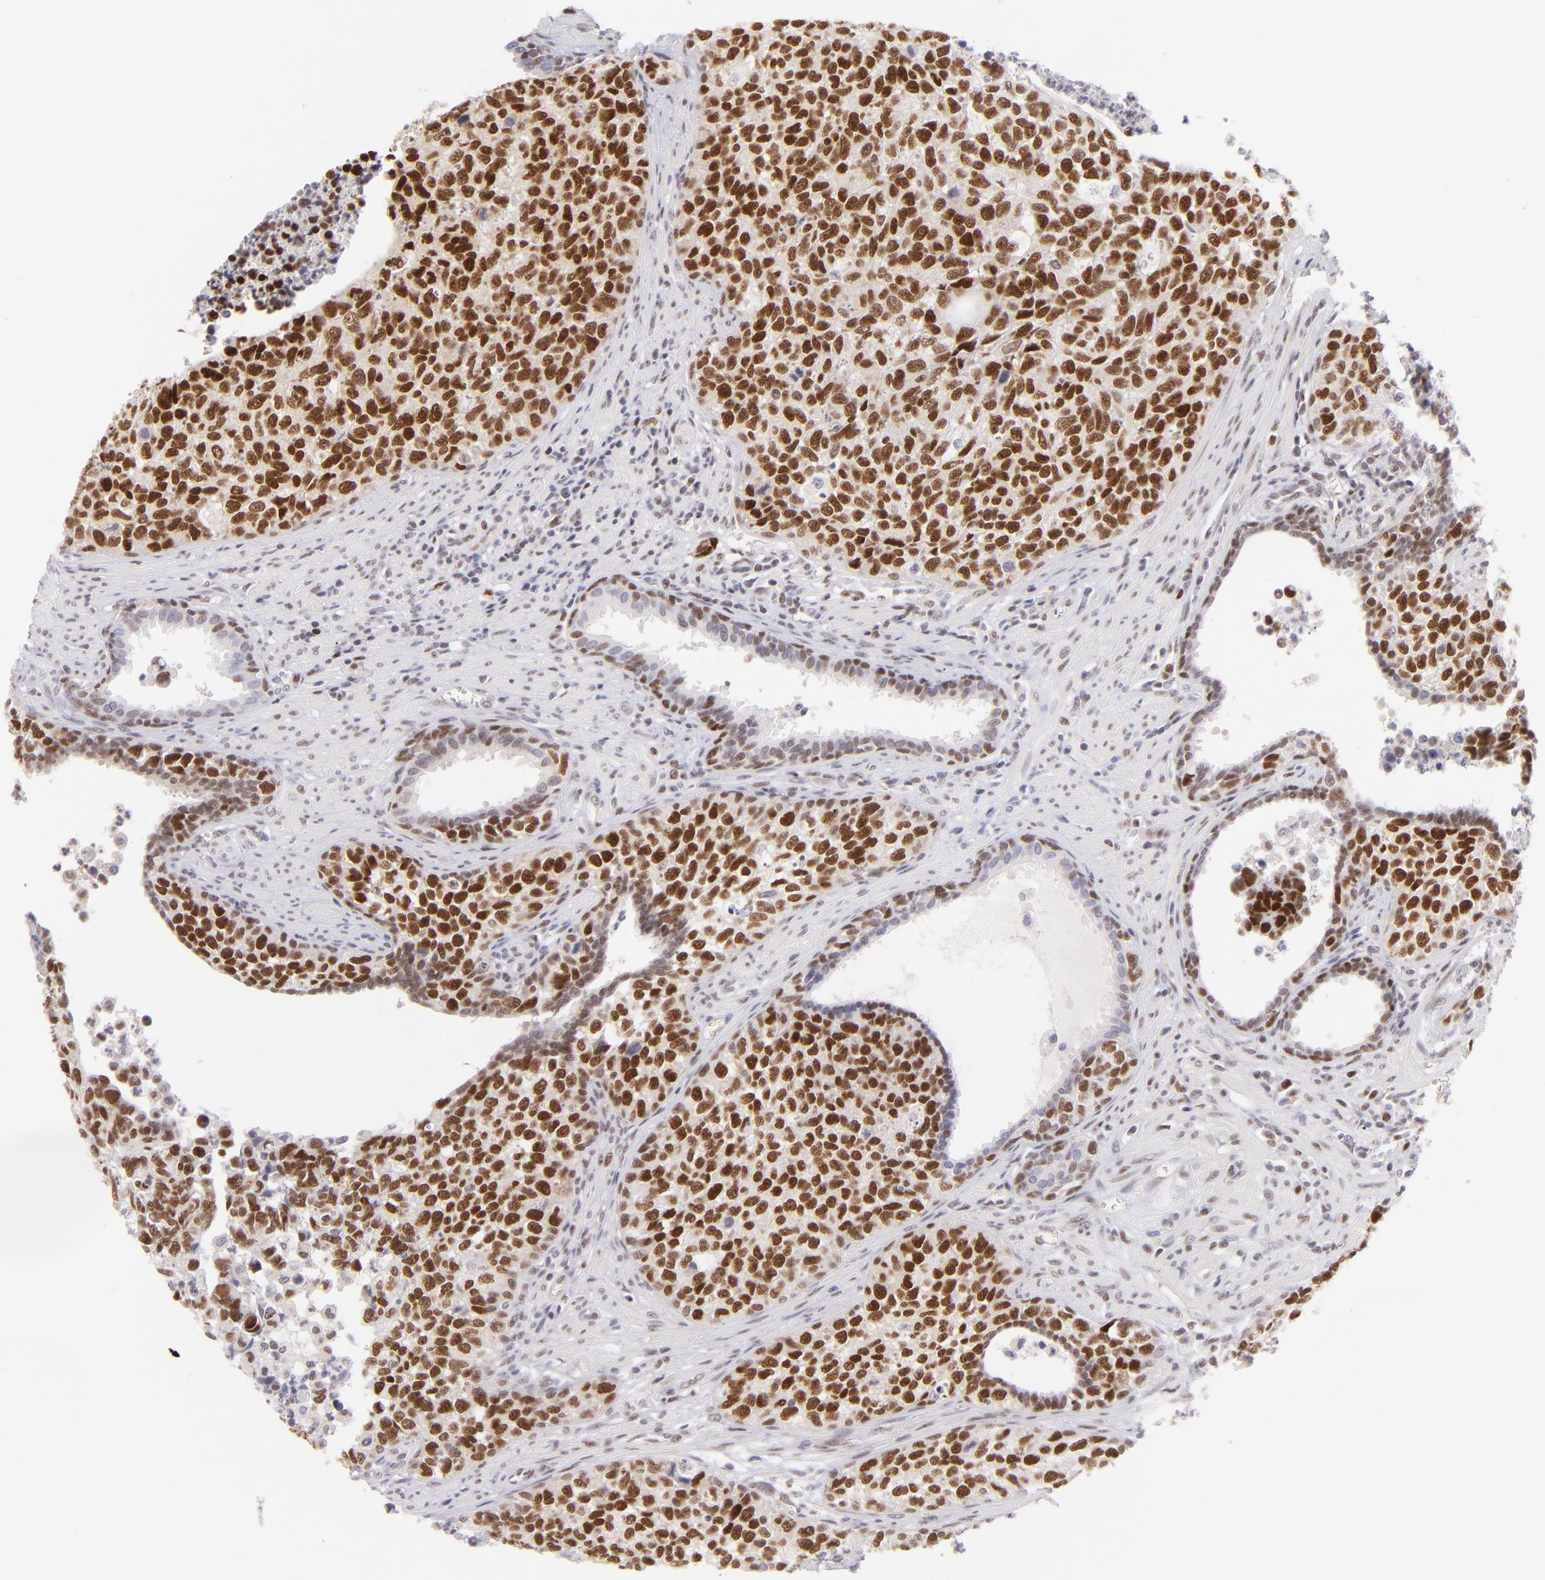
{"staining": {"intensity": "strong", "quantity": ">75%", "location": "nuclear"}, "tissue": "urothelial cancer", "cell_type": "Tumor cells", "image_type": "cancer", "snomed": [{"axis": "morphology", "description": "Urothelial carcinoma, High grade"}, {"axis": "topography", "description": "Urinary bladder"}], "caption": "Protein expression by immunohistochemistry displays strong nuclear staining in approximately >75% of tumor cells in urothelial carcinoma (high-grade). The staining was performed using DAB (3,3'-diaminobenzidine), with brown indicating positive protein expression. Nuclei are stained blue with hematoxylin.", "gene": "POU2F1", "patient": {"sex": "male", "age": 81}}